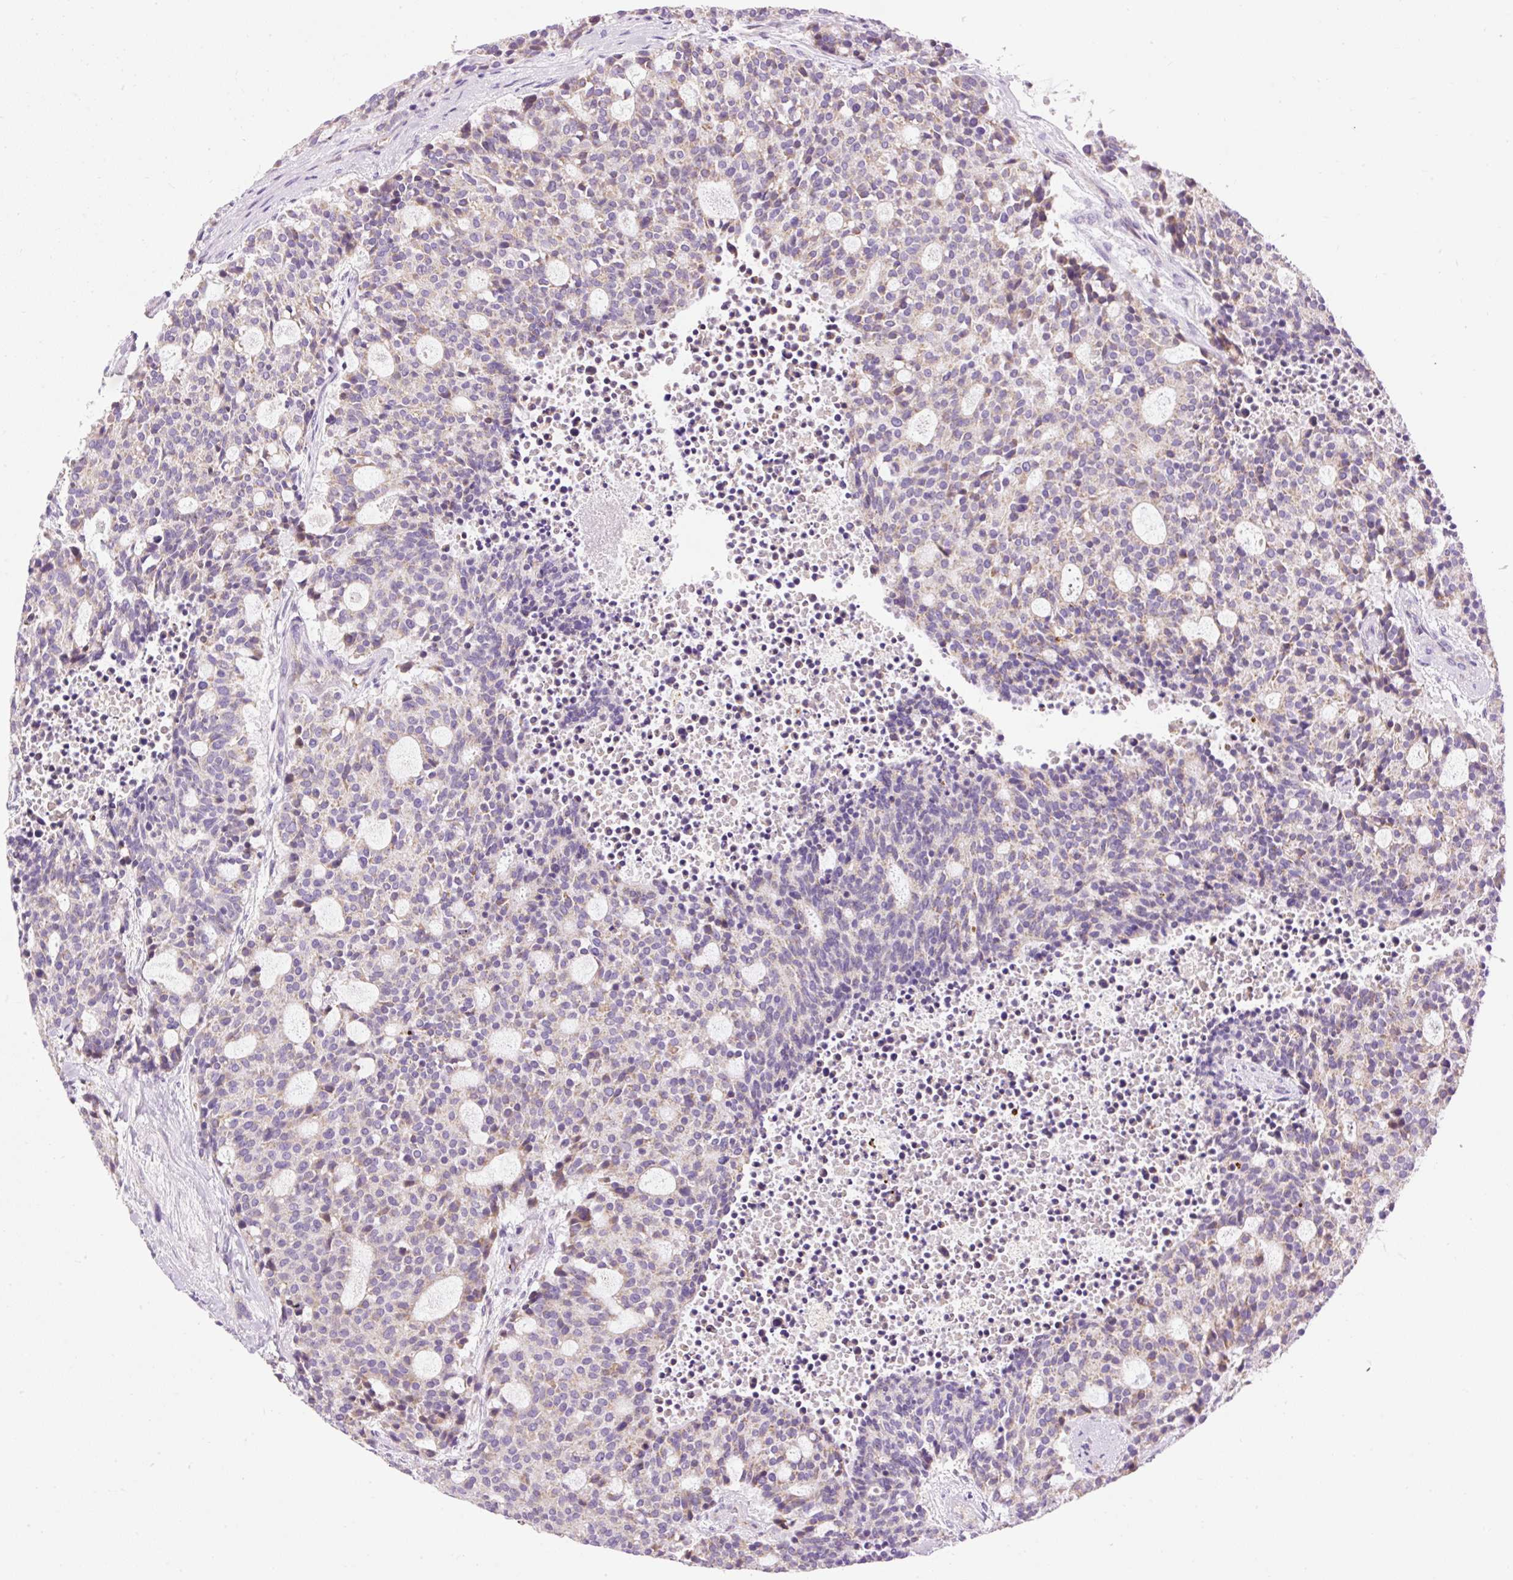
{"staining": {"intensity": "weak", "quantity": "<25%", "location": "cytoplasmic/membranous"}, "tissue": "carcinoid", "cell_type": "Tumor cells", "image_type": "cancer", "snomed": [{"axis": "morphology", "description": "Carcinoid, malignant, NOS"}, {"axis": "topography", "description": "Pancreas"}], "caption": "A micrograph of carcinoid (malignant) stained for a protein displays no brown staining in tumor cells.", "gene": "CD83", "patient": {"sex": "female", "age": 54}}